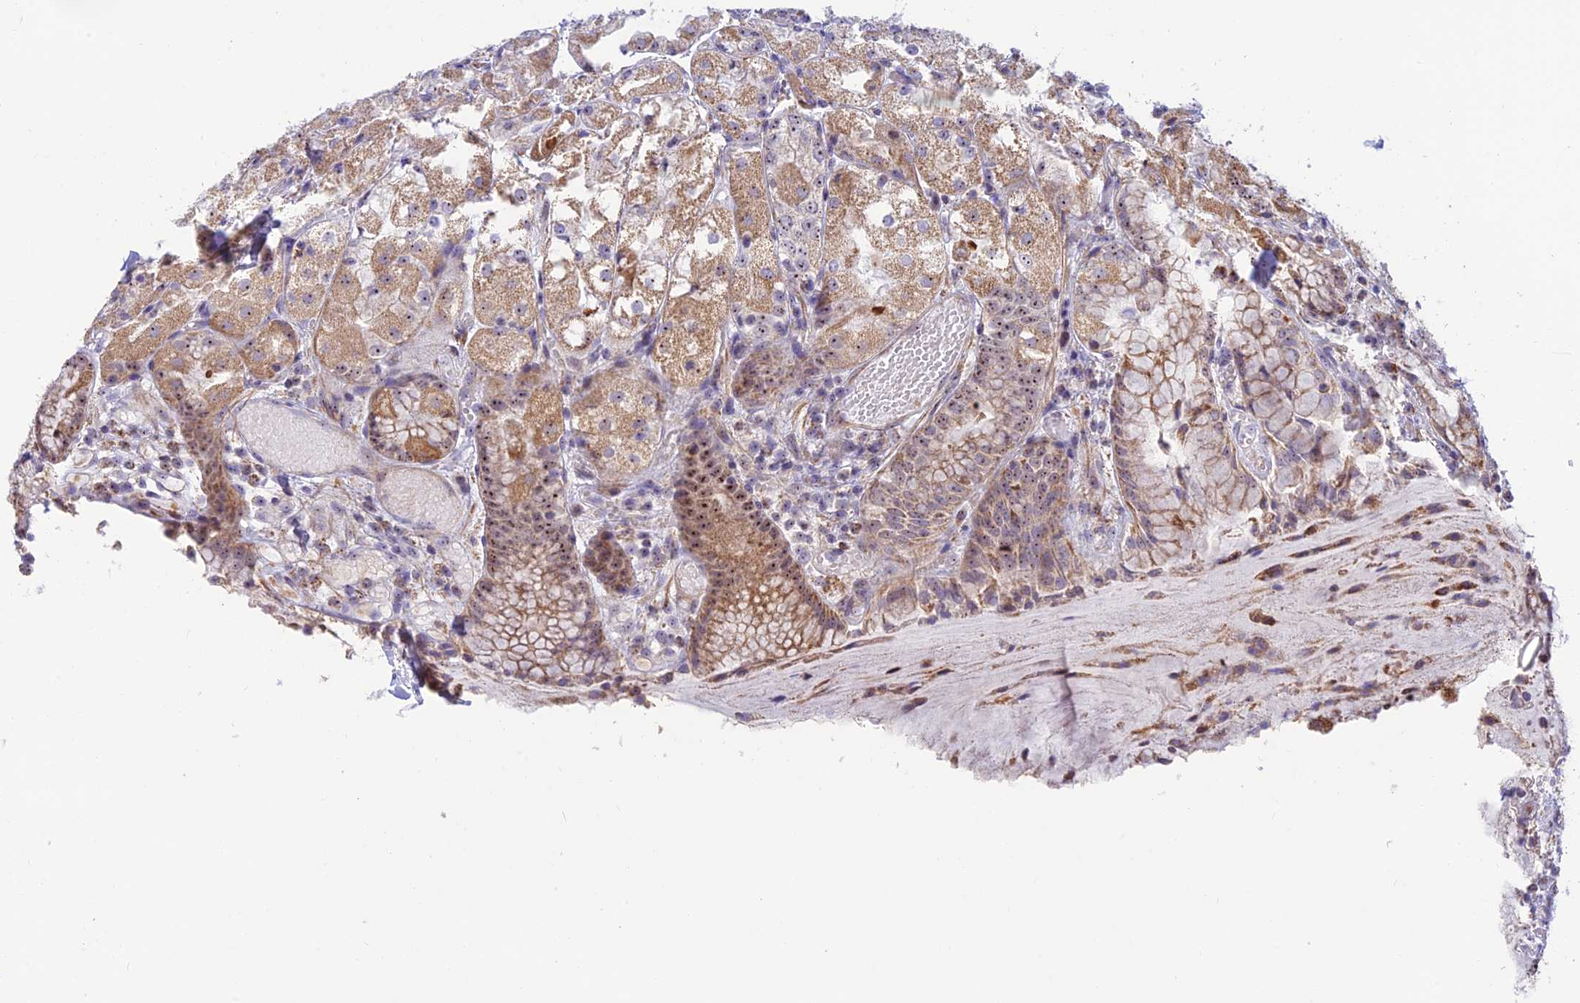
{"staining": {"intensity": "moderate", "quantity": ">75%", "location": "cytoplasmic/membranous,nuclear"}, "tissue": "stomach", "cell_type": "Glandular cells", "image_type": "normal", "snomed": [{"axis": "morphology", "description": "Normal tissue, NOS"}, {"axis": "topography", "description": "Stomach, upper"}], "caption": "Protein positivity by immunohistochemistry displays moderate cytoplasmic/membranous,nuclear staining in about >75% of glandular cells in normal stomach.", "gene": "POLR1G", "patient": {"sex": "male", "age": 72}}